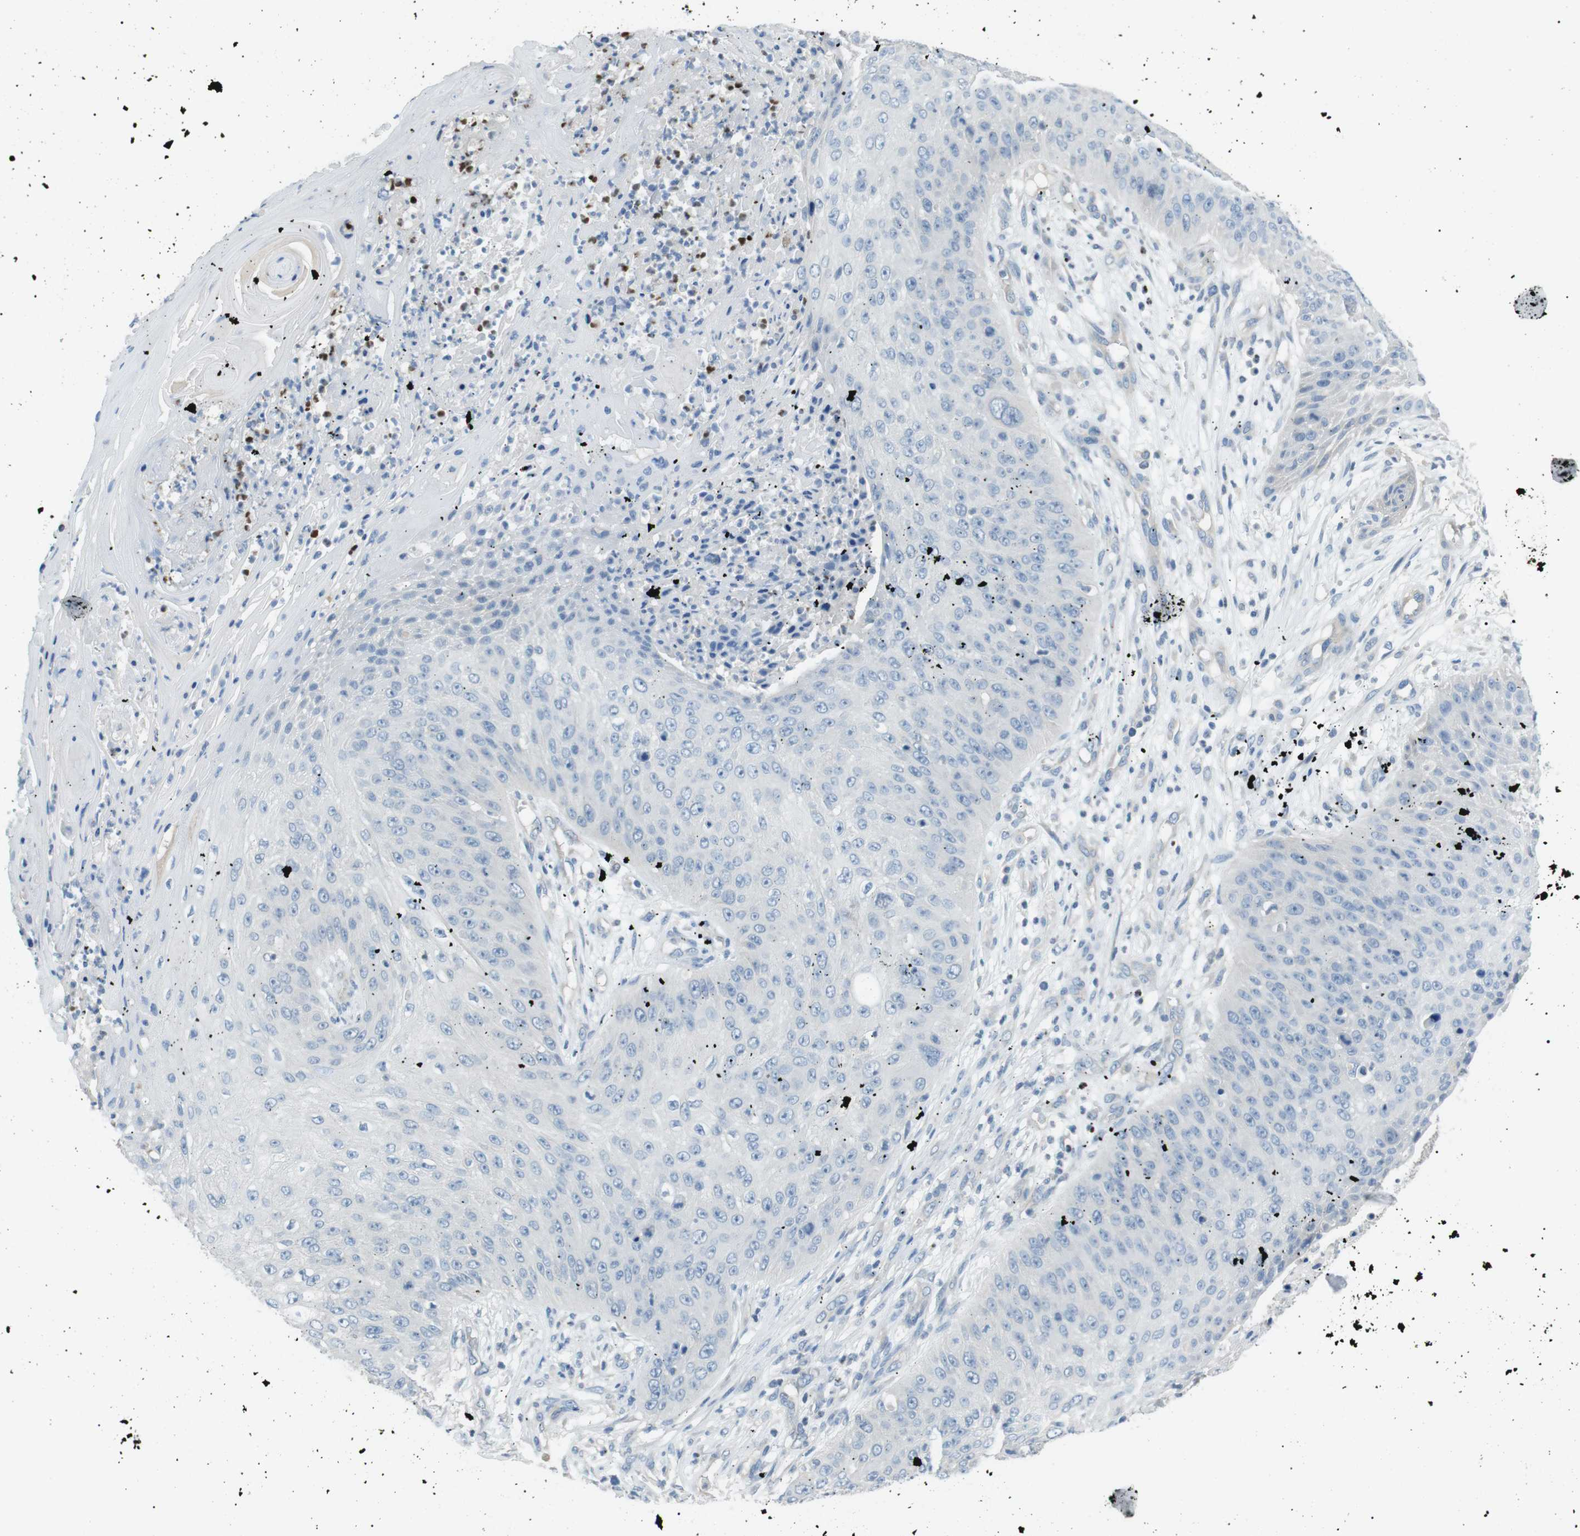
{"staining": {"intensity": "negative", "quantity": "none", "location": "none"}, "tissue": "skin cancer", "cell_type": "Tumor cells", "image_type": "cancer", "snomed": [{"axis": "morphology", "description": "Squamous cell carcinoma, NOS"}, {"axis": "topography", "description": "Skin"}], "caption": "Tumor cells show no significant expression in skin cancer (squamous cell carcinoma).", "gene": "CDH26", "patient": {"sex": "female", "age": 80}}